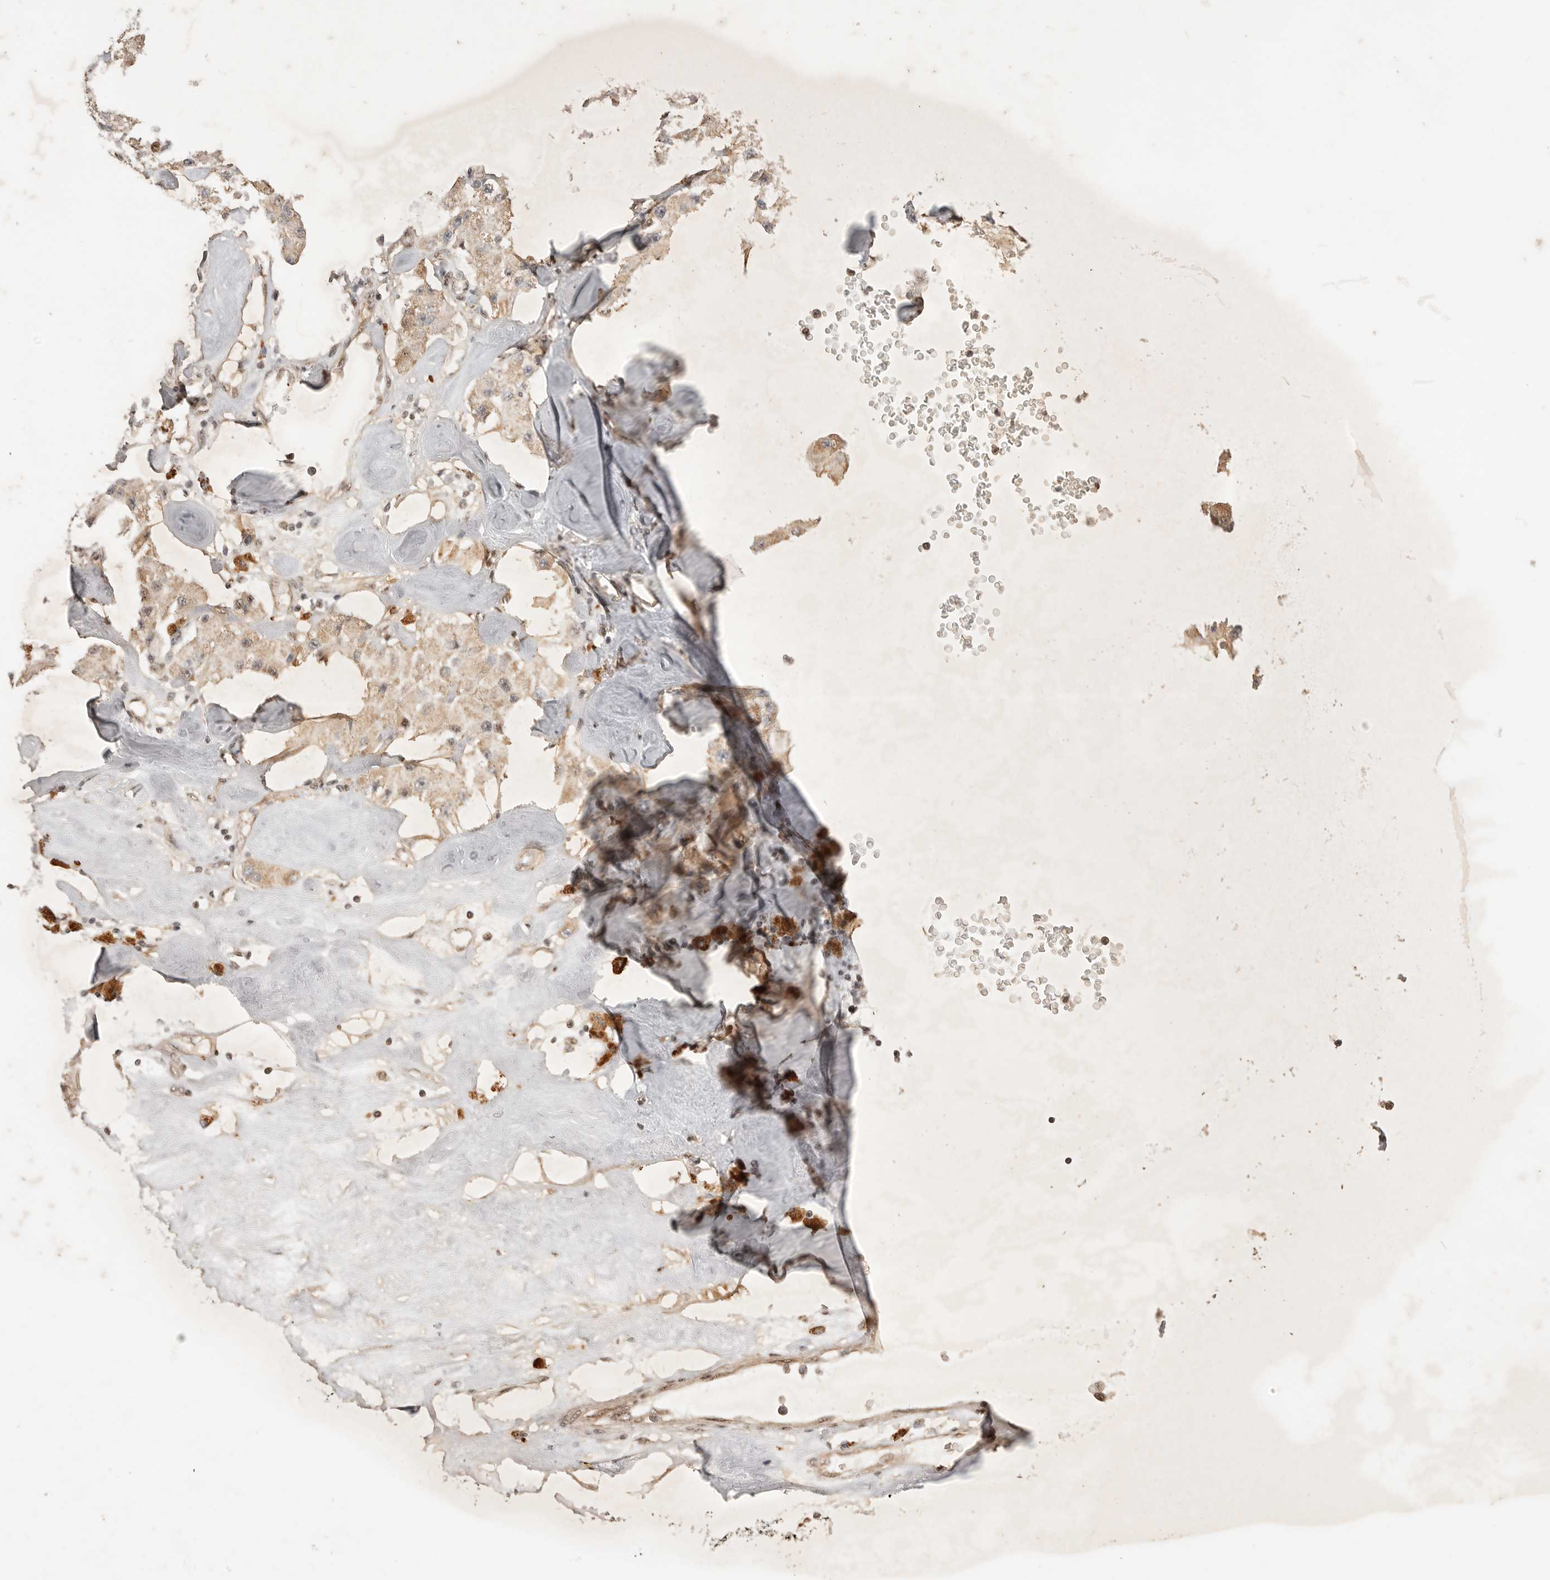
{"staining": {"intensity": "weak", "quantity": ">75%", "location": "cytoplasmic/membranous,nuclear"}, "tissue": "carcinoid", "cell_type": "Tumor cells", "image_type": "cancer", "snomed": [{"axis": "morphology", "description": "Carcinoid, malignant, NOS"}, {"axis": "topography", "description": "Pancreas"}], "caption": "Weak cytoplasmic/membranous and nuclear protein staining is appreciated in approximately >75% of tumor cells in carcinoid.", "gene": "POMP", "patient": {"sex": "male", "age": 41}}